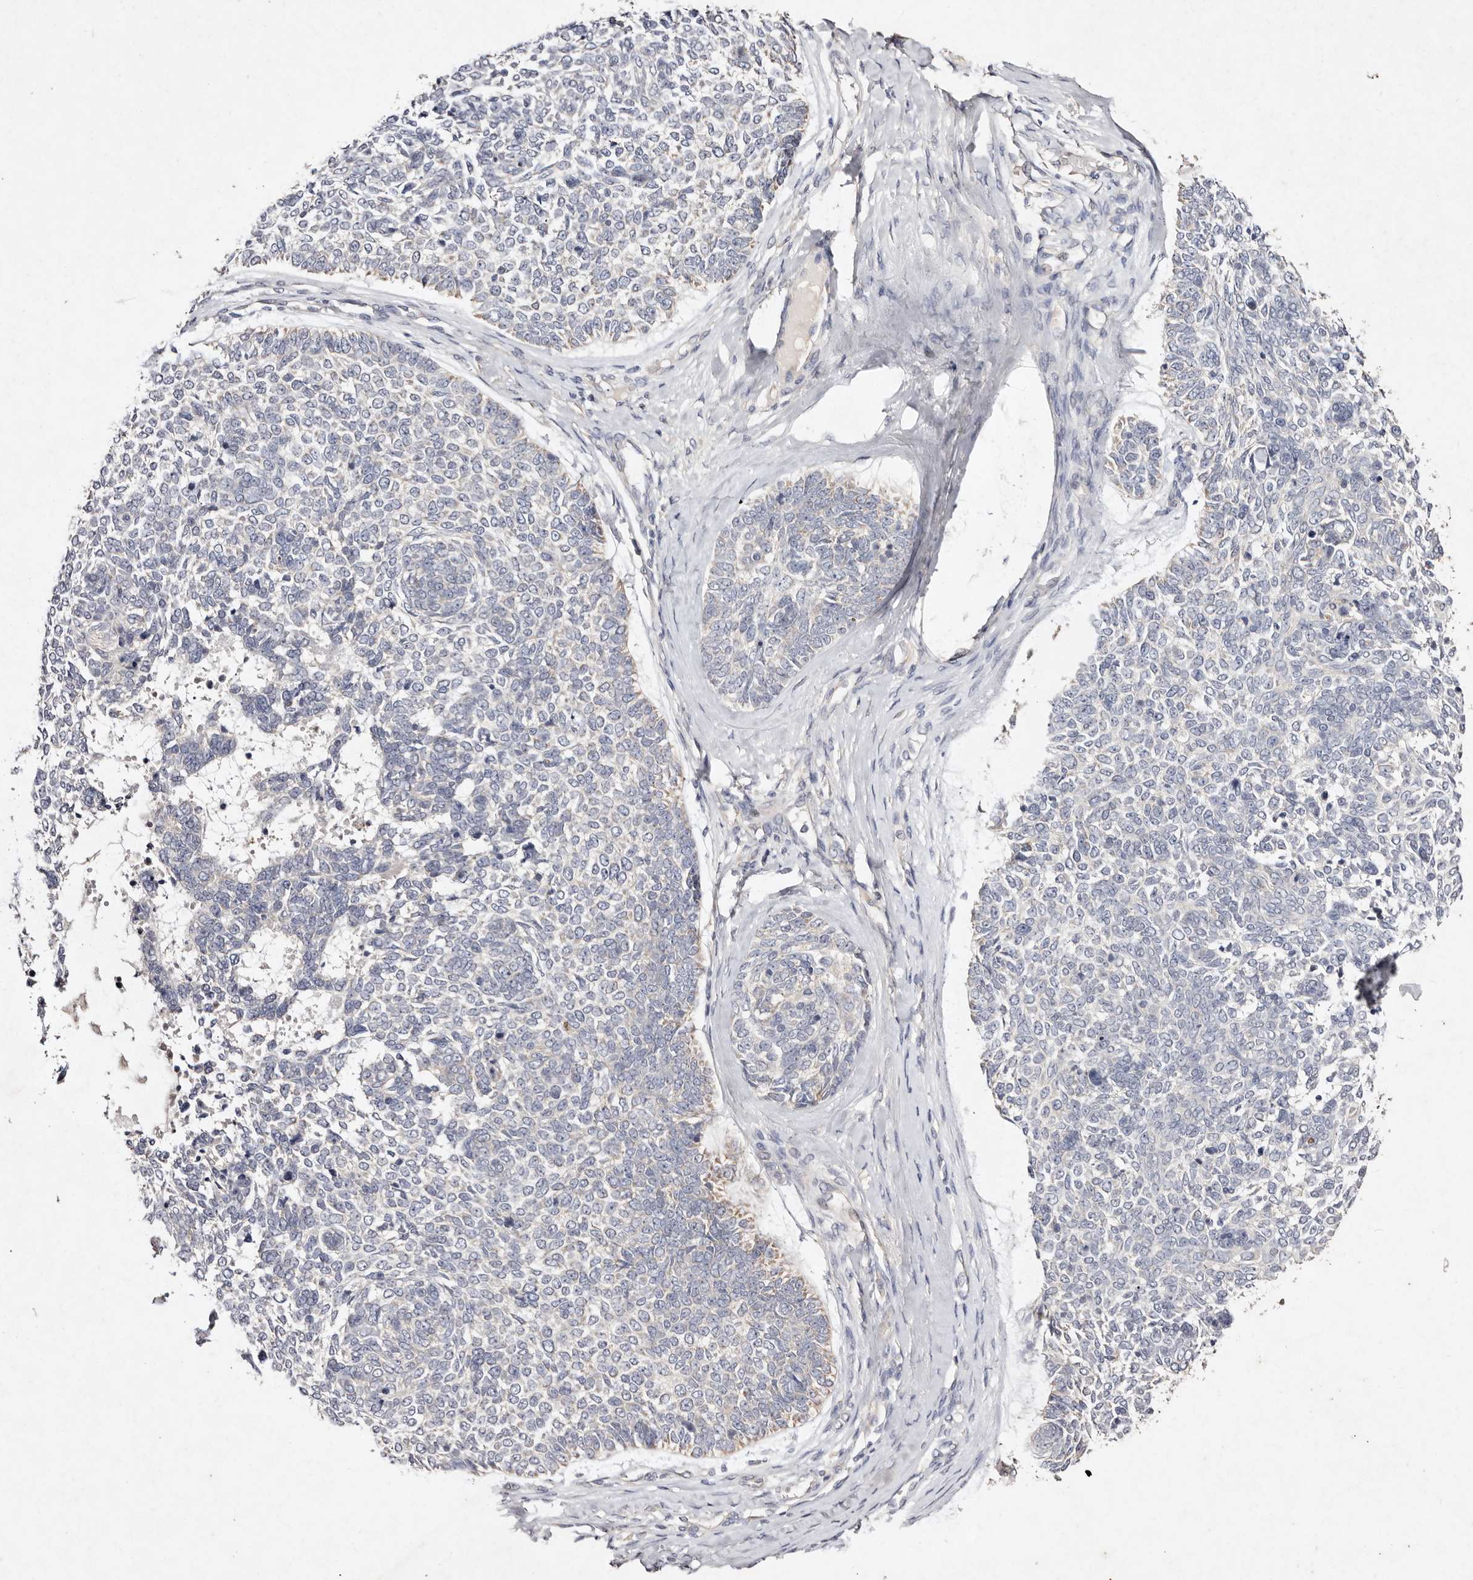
{"staining": {"intensity": "negative", "quantity": "none", "location": "none"}, "tissue": "skin cancer", "cell_type": "Tumor cells", "image_type": "cancer", "snomed": [{"axis": "morphology", "description": "Basal cell carcinoma"}, {"axis": "topography", "description": "Skin"}], "caption": "Immunohistochemistry (IHC) micrograph of human basal cell carcinoma (skin) stained for a protein (brown), which shows no positivity in tumor cells.", "gene": "TSC2", "patient": {"sex": "female", "age": 81}}